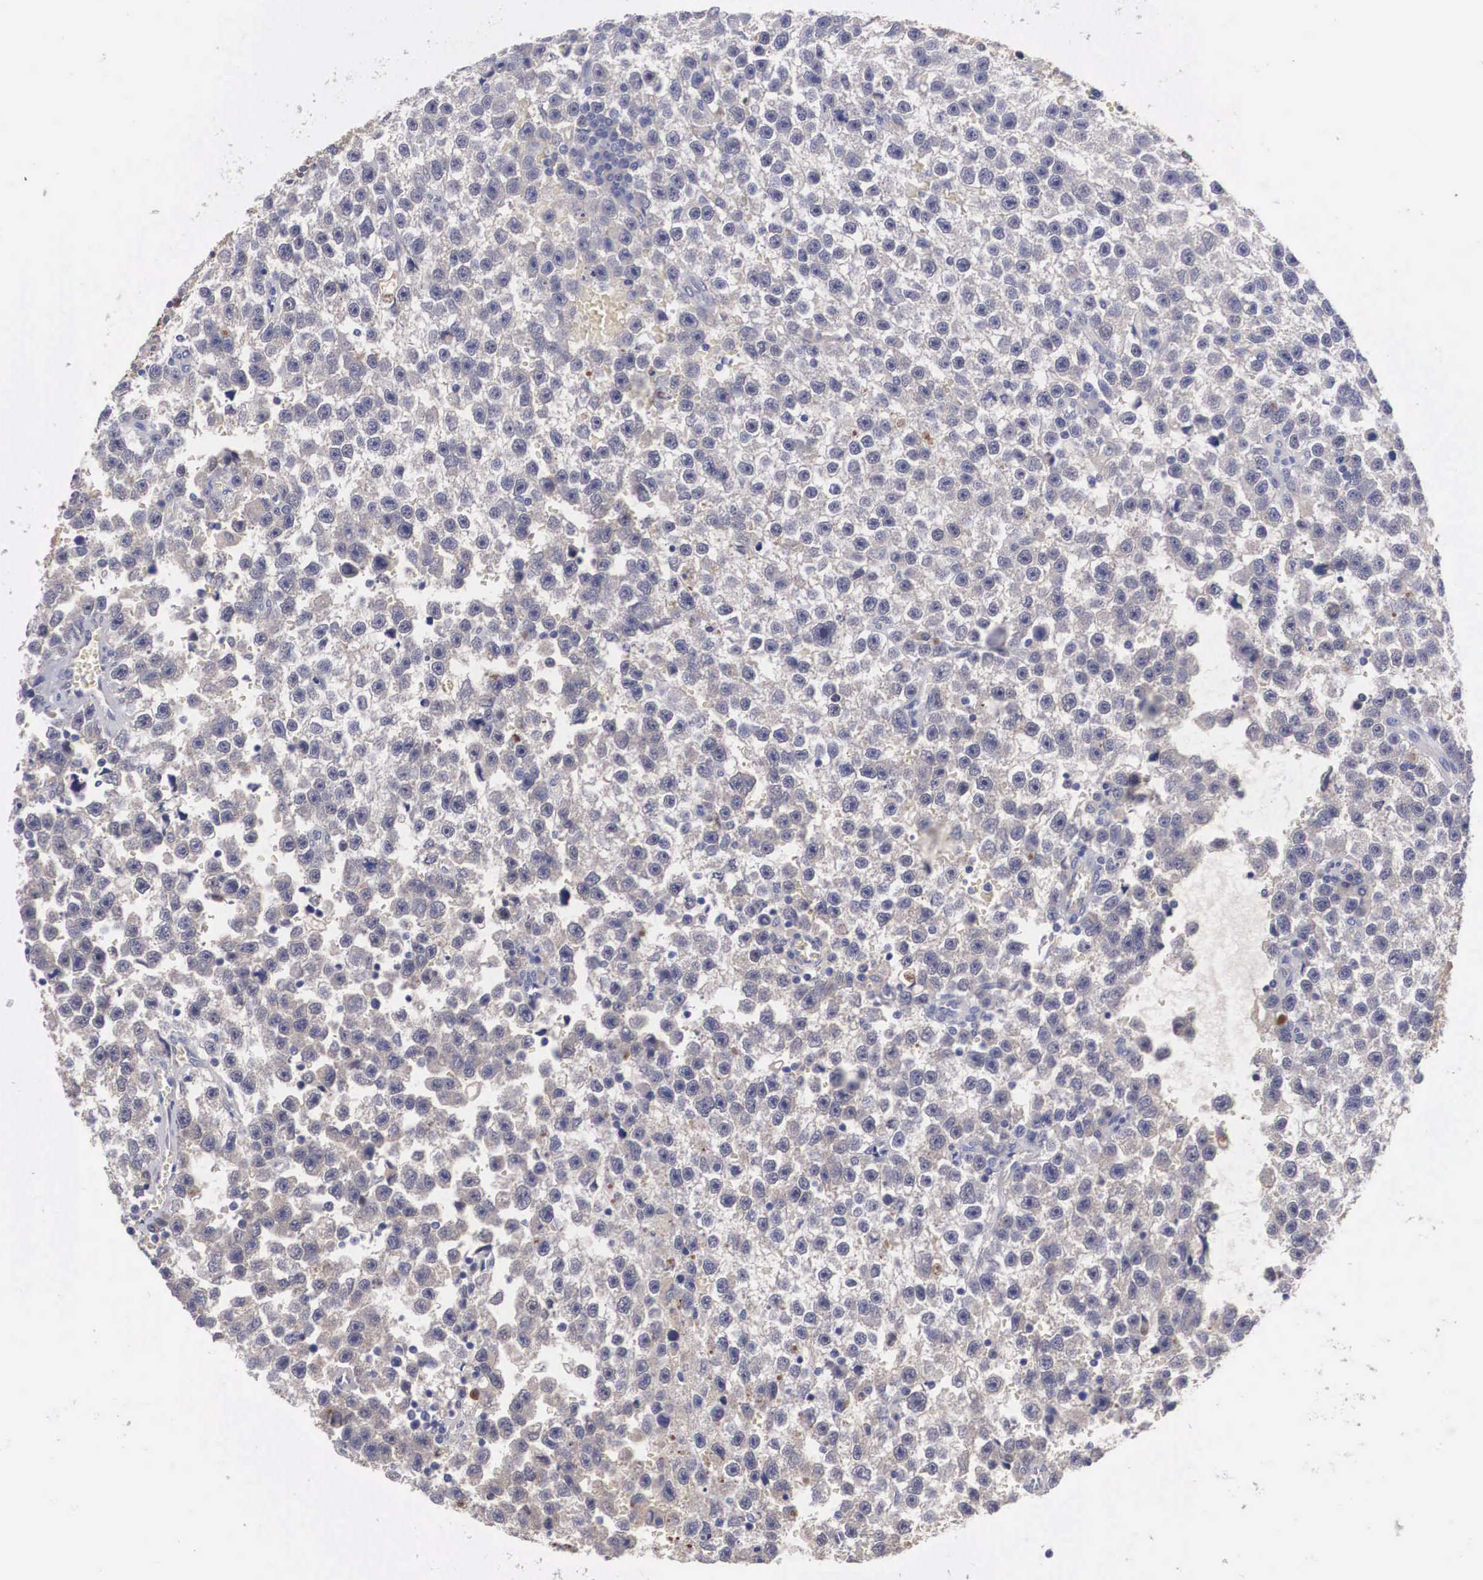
{"staining": {"intensity": "negative", "quantity": "none", "location": "none"}, "tissue": "testis cancer", "cell_type": "Tumor cells", "image_type": "cancer", "snomed": [{"axis": "morphology", "description": "Seminoma, NOS"}, {"axis": "topography", "description": "Testis"}], "caption": "There is no significant expression in tumor cells of testis cancer.", "gene": "ABHD4", "patient": {"sex": "male", "age": 33}}